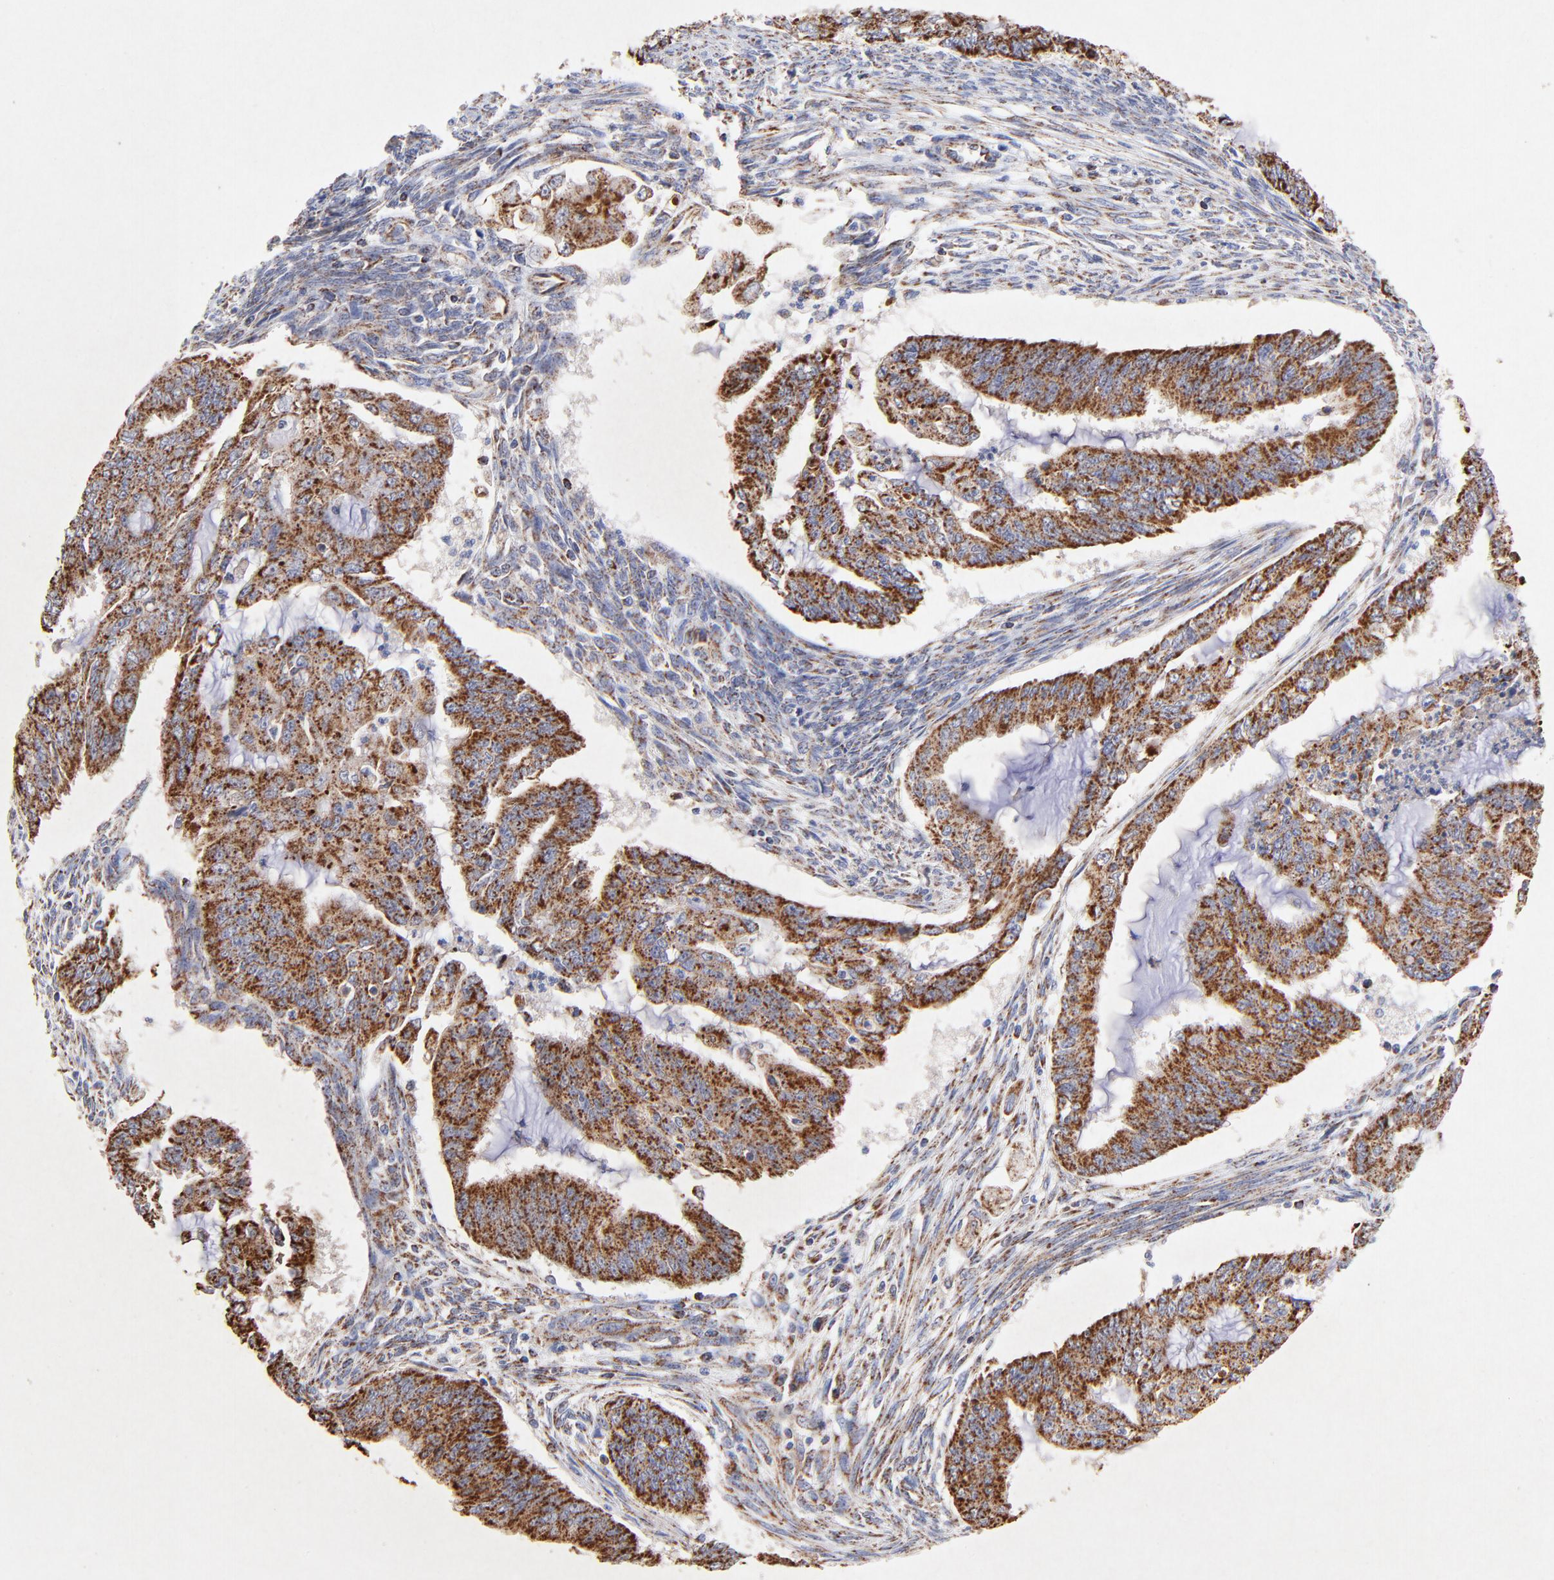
{"staining": {"intensity": "strong", "quantity": ">75%", "location": "cytoplasmic/membranous"}, "tissue": "endometrial cancer", "cell_type": "Tumor cells", "image_type": "cancer", "snomed": [{"axis": "morphology", "description": "Adenocarcinoma, NOS"}, {"axis": "topography", "description": "Endometrium"}], "caption": "A histopathology image of human endometrial cancer stained for a protein displays strong cytoplasmic/membranous brown staining in tumor cells.", "gene": "SSBP1", "patient": {"sex": "female", "age": 75}}